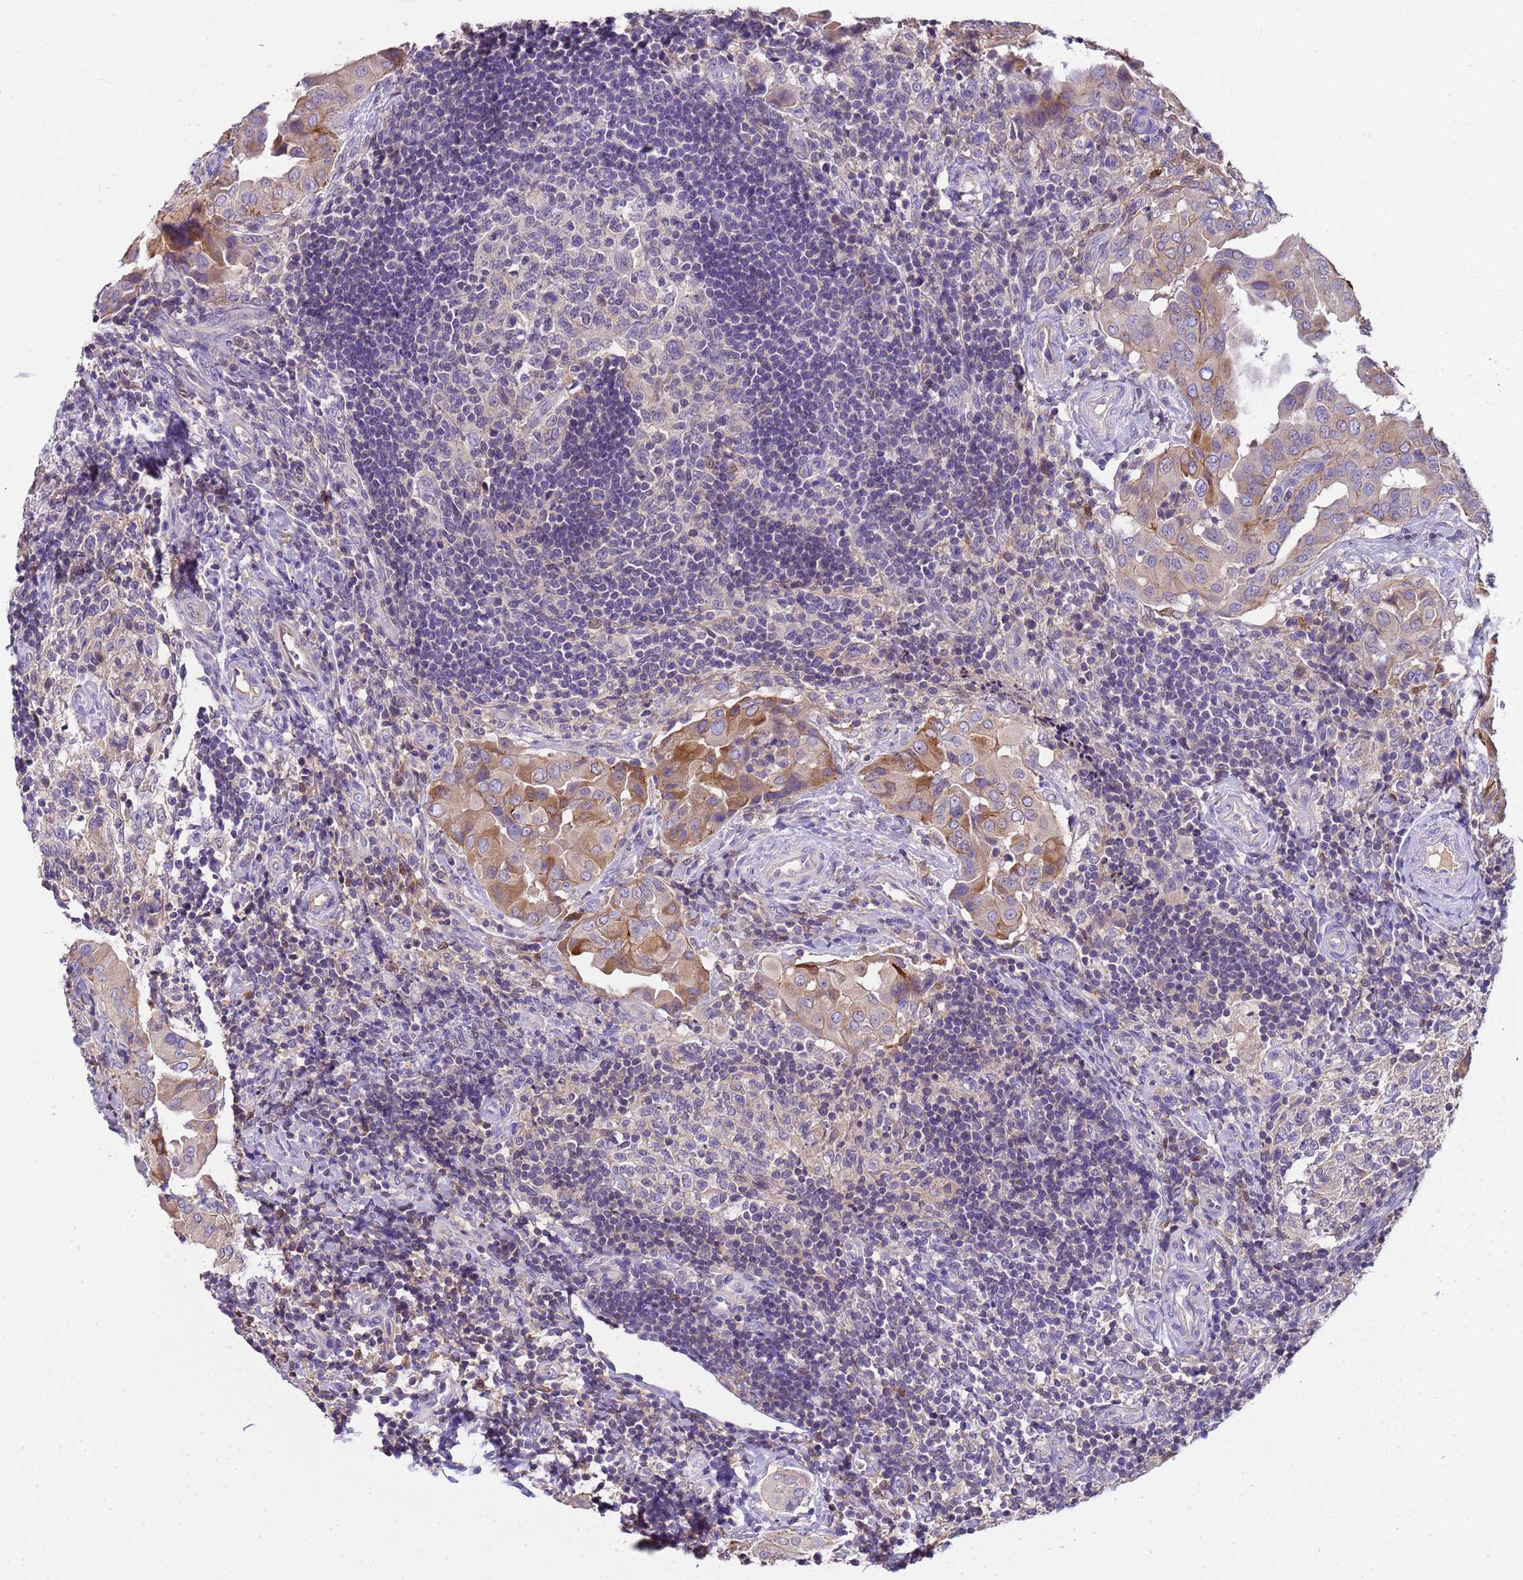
{"staining": {"intensity": "moderate", "quantity": "25%-75%", "location": "cytoplasmic/membranous"}, "tissue": "thyroid cancer", "cell_type": "Tumor cells", "image_type": "cancer", "snomed": [{"axis": "morphology", "description": "Papillary adenocarcinoma, NOS"}, {"axis": "topography", "description": "Thyroid gland"}], "caption": "High-magnification brightfield microscopy of thyroid papillary adenocarcinoma stained with DAB (3,3'-diaminobenzidine) (brown) and counterstained with hematoxylin (blue). tumor cells exhibit moderate cytoplasmic/membranous staining is identified in approximately25%-75% of cells.", "gene": "PLCXD3", "patient": {"sex": "male", "age": 33}}